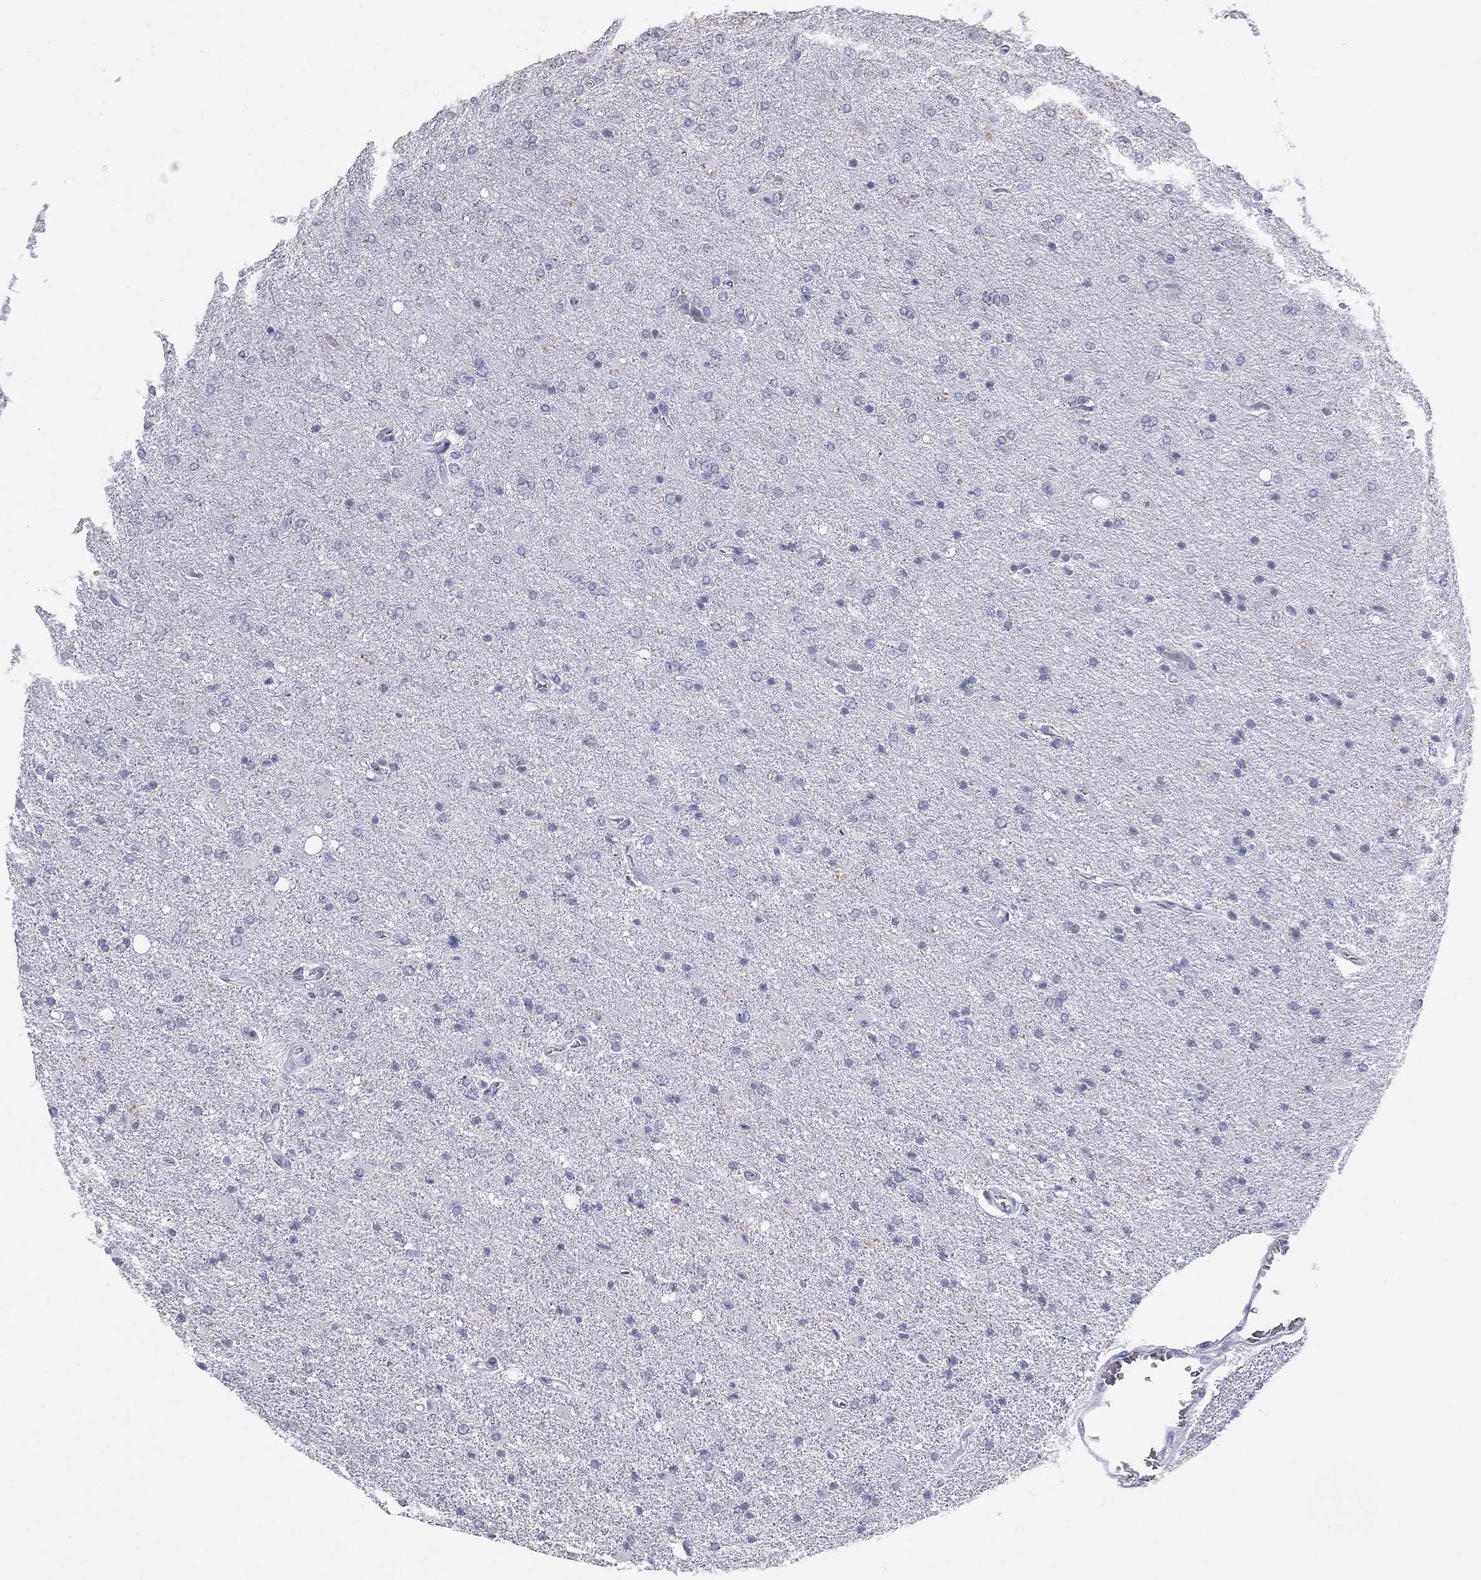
{"staining": {"intensity": "negative", "quantity": "none", "location": "none"}, "tissue": "glioma", "cell_type": "Tumor cells", "image_type": "cancer", "snomed": [{"axis": "morphology", "description": "Glioma, malignant, High grade"}, {"axis": "topography", "description": "Cerebral cortex"}], "caption": "This is a histopathology image of immunohistochemistry (IHC) staining of glioma, which shows no positivity in tumor cells.", "gene": "ESX1", "patient": {"sex": "male", "age": 70}}